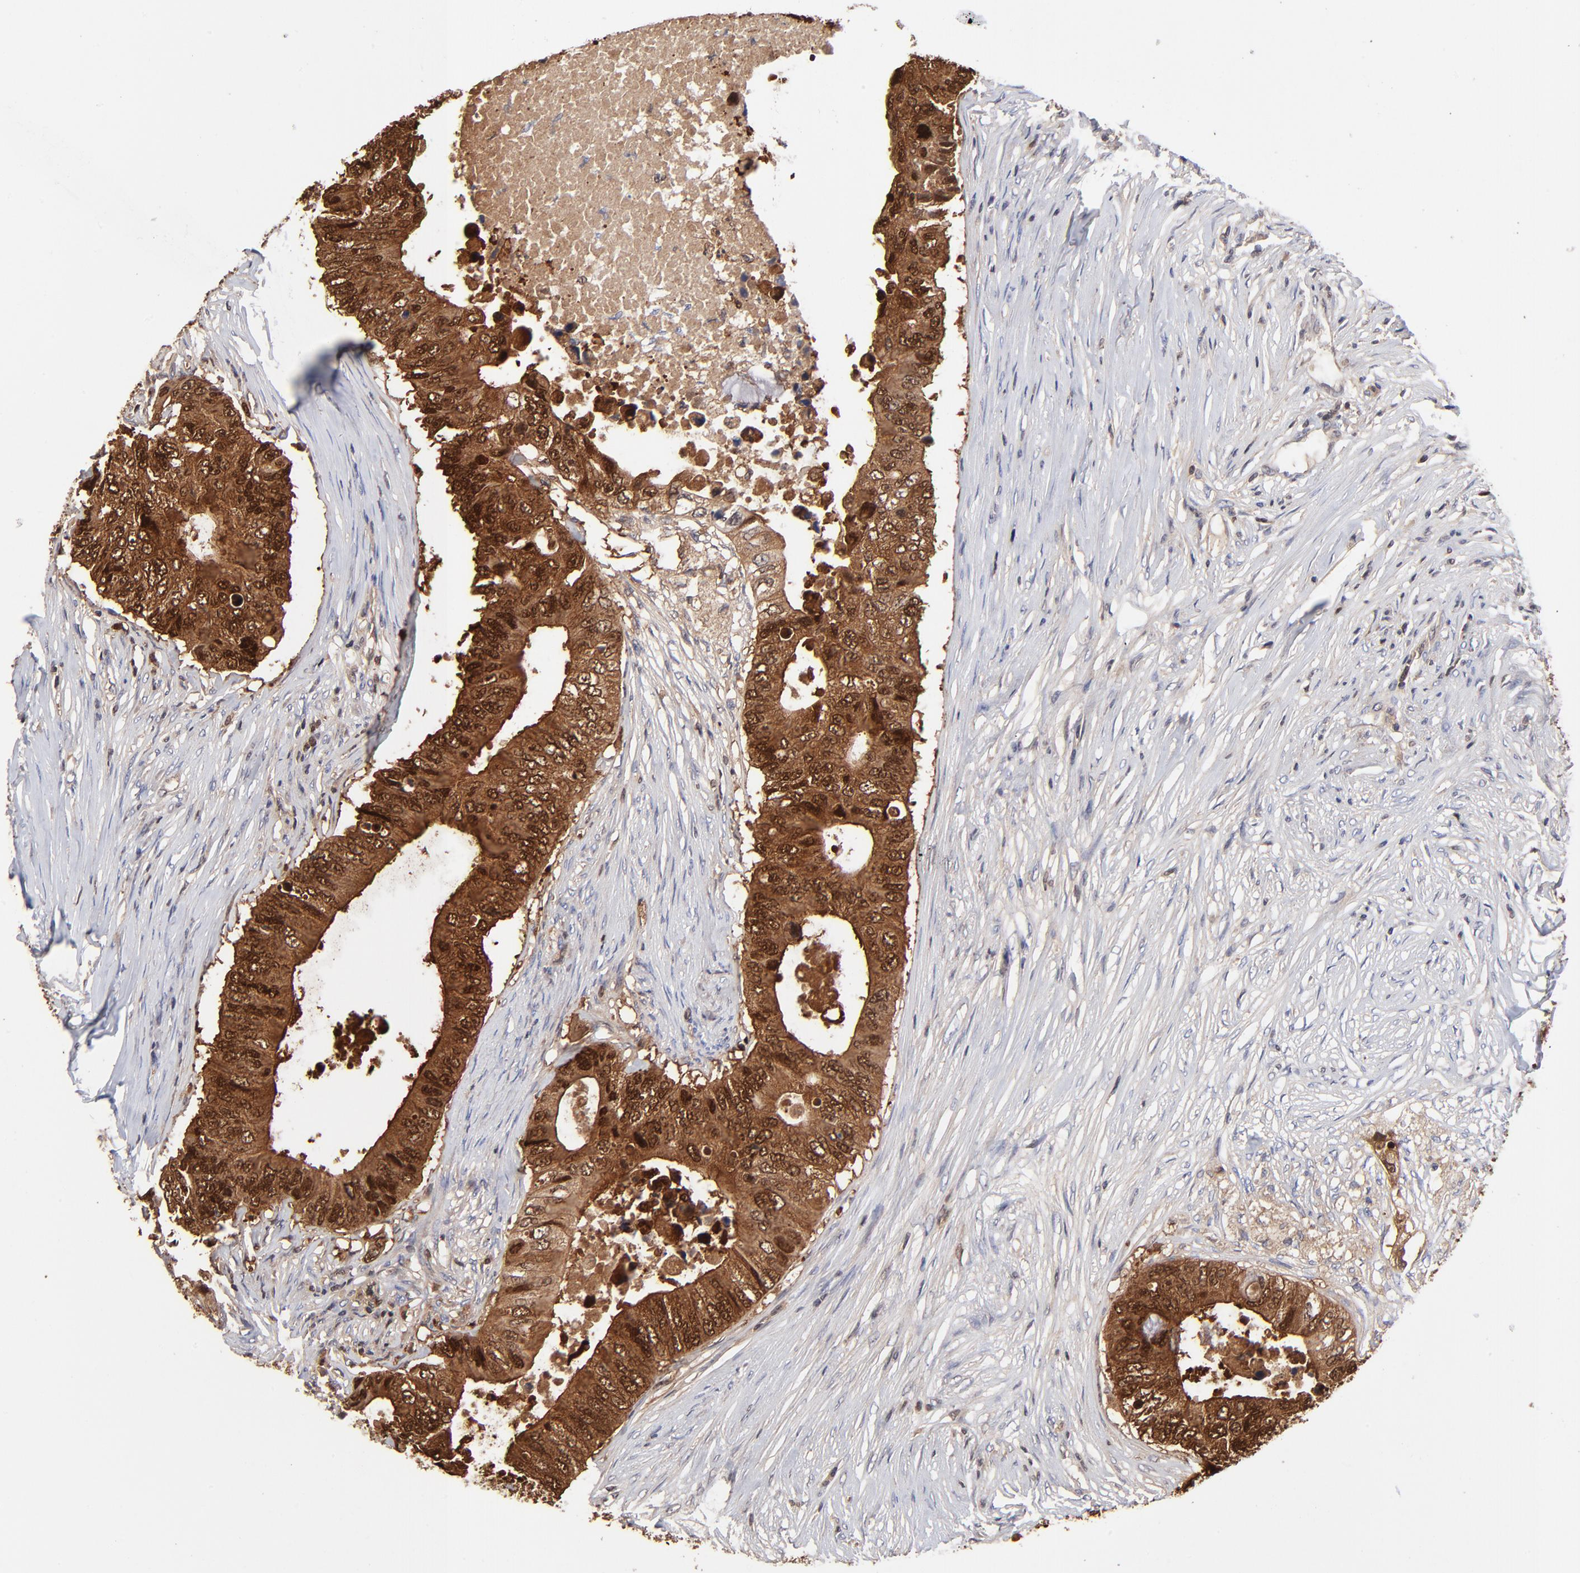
{"staining": {"intensity": "moderate", "quantity": ">75%", "location": "cytoplasmic/membranous,nuclear"}, "tissue": "colorectal cancer", "cell_type": "Tumor cells", "image_type": "cancer", "snomed": [{"axis": "morphology", "description": "Adenocarcinoma, NOS"}, {"axis": "topography", "description": "Colon"}], "caption": "Immunohistochemistry of human colorectal cancer (adenocarcinoma) displays medium levels of moderate cytoplasmic/membranous and nuclear positivity in approximately >75% of tumor cells.", "gene": "DCTPP1", "patient": {"sex": "male", "age": 71}}